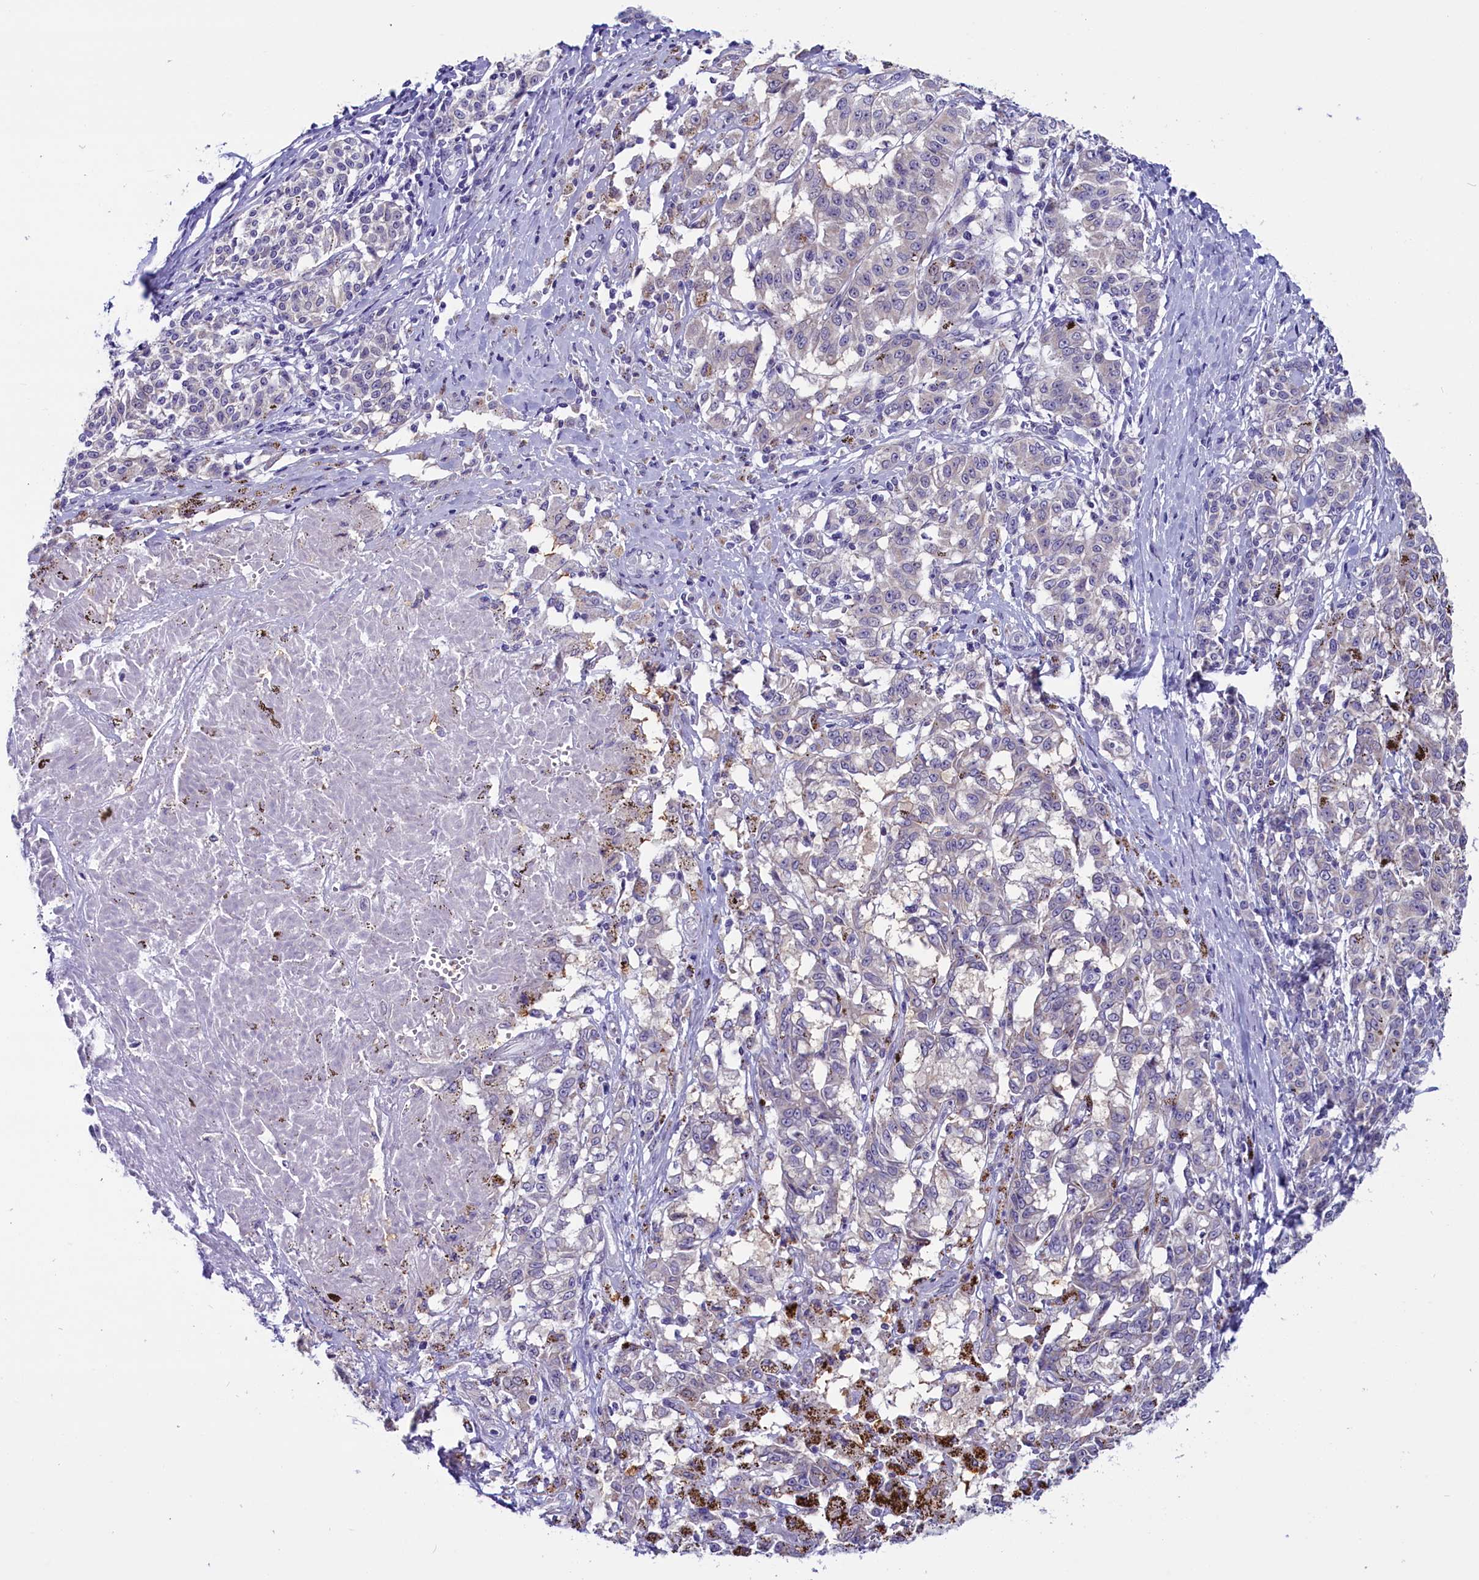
{"staining": {"intensity": "negative", "quantity": "none", "location": "none"}, "tissue": "melanoma", "cell_type": "Tumor cells", "image_type": "cancer", "snomed": [{"axis": "morphology", "description": "Malignant melanoma, NOS"}, {"axis": "topography", "description": "Skin"}], "caption": "Immunohistochemistry (IHC) of human melanoma exhibits no positivity in tumor cells. (DAB IHC, high magnification).", "gene": "SCD5", "patient": {"sex": "female", "age": 72}}